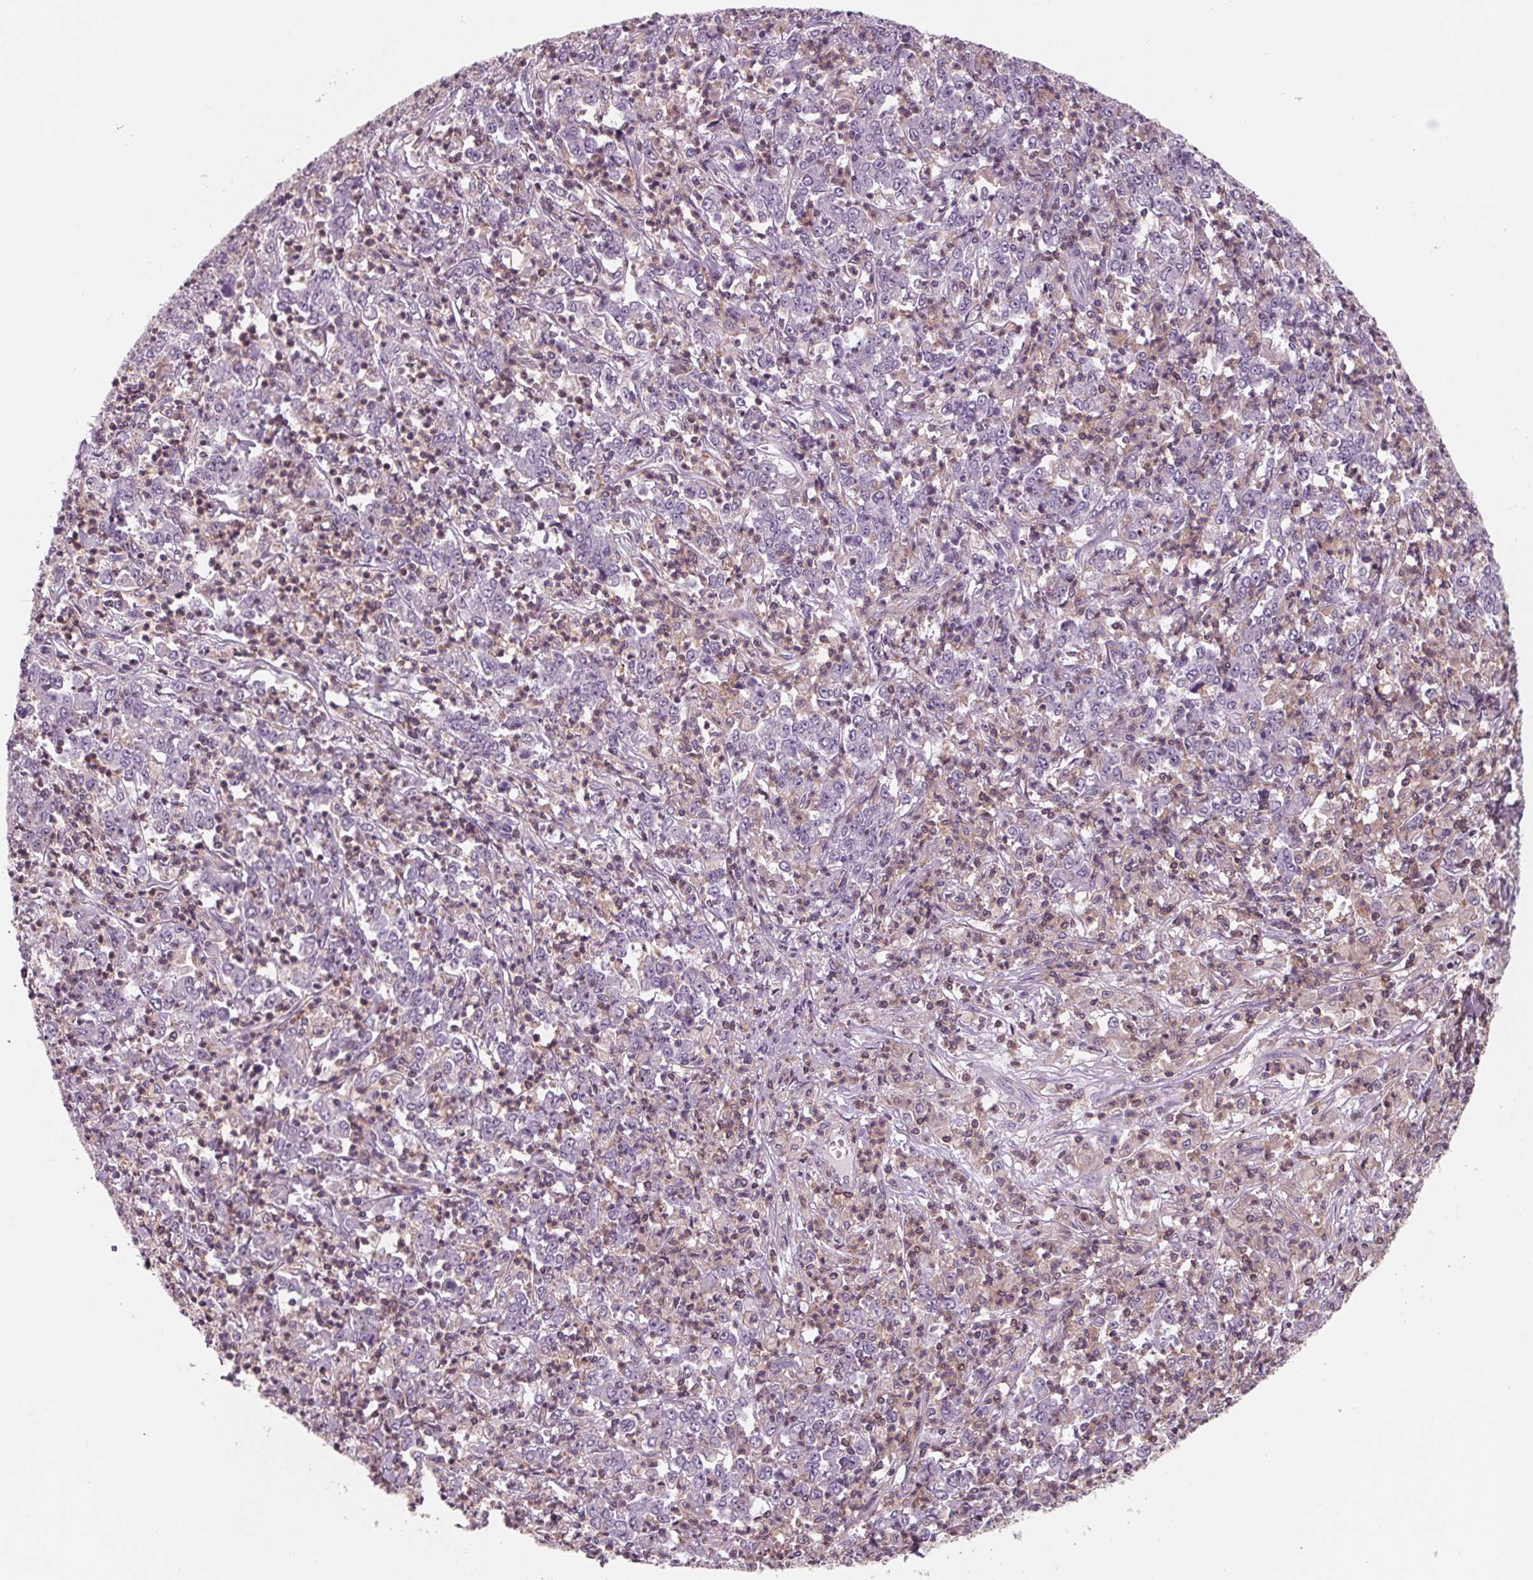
{"staining": {"intensity": "negative", "quantity": "none", "location": "none"}, "tissue": "stomach cancer", "cell_type": "Tumor cells", "image_type": "cancer", "snomed": [{"axis": "morphology", "description": "Adenocarcinoma, NOS"}, {"axis": "topography", "description": "Stomach, lower"}], "caption": "This histopathology image is of stomach cancer (adenocarcinoma) stained with IHC to label a protein in brown with the nuclei are counter-stained blue. There is no expression in tumor cells.", "gene": "ARHGAP25", "patient": {"sex": "female", "age": 71}}